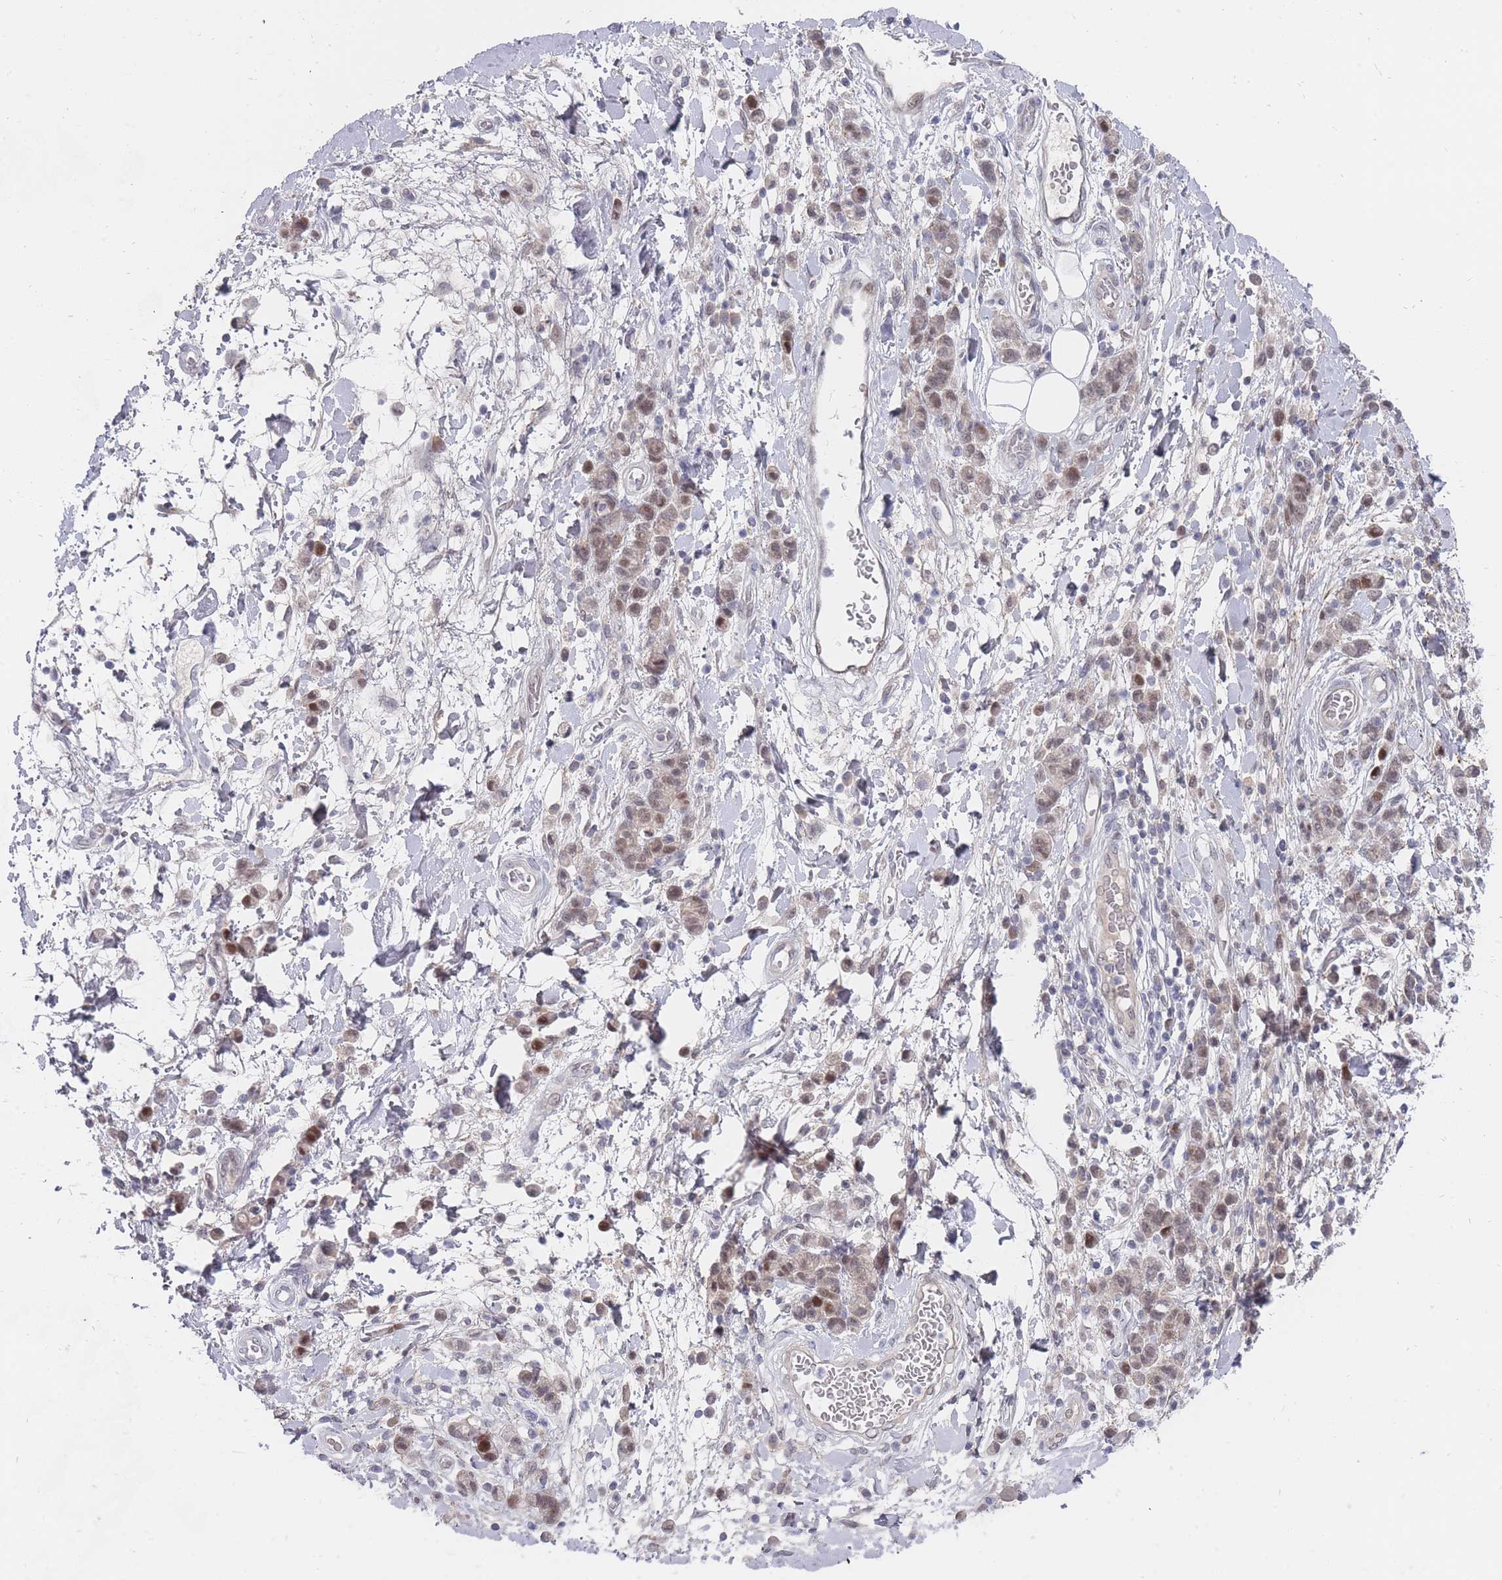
{"staining": {"intensity": "weak", "quantity": "25%-75%", "location": "nuclear"}, "tissue": "stomach cancer", "cell_type": "Tumor cells", "image_type": "cancer", "snomed": [{"axis": "morphology", "description": "Adenocarcinoma, NOS"}, {"axis": "topography", "description": "Stomach"}], "caption": "This is a histology image of immunohistochemistry (IHC) staining of stomach cancer, which shows weak staining in the nuclear of tumor cells.", "gene": "GINS1", "patient": {"sex": "male", "age": 77}}